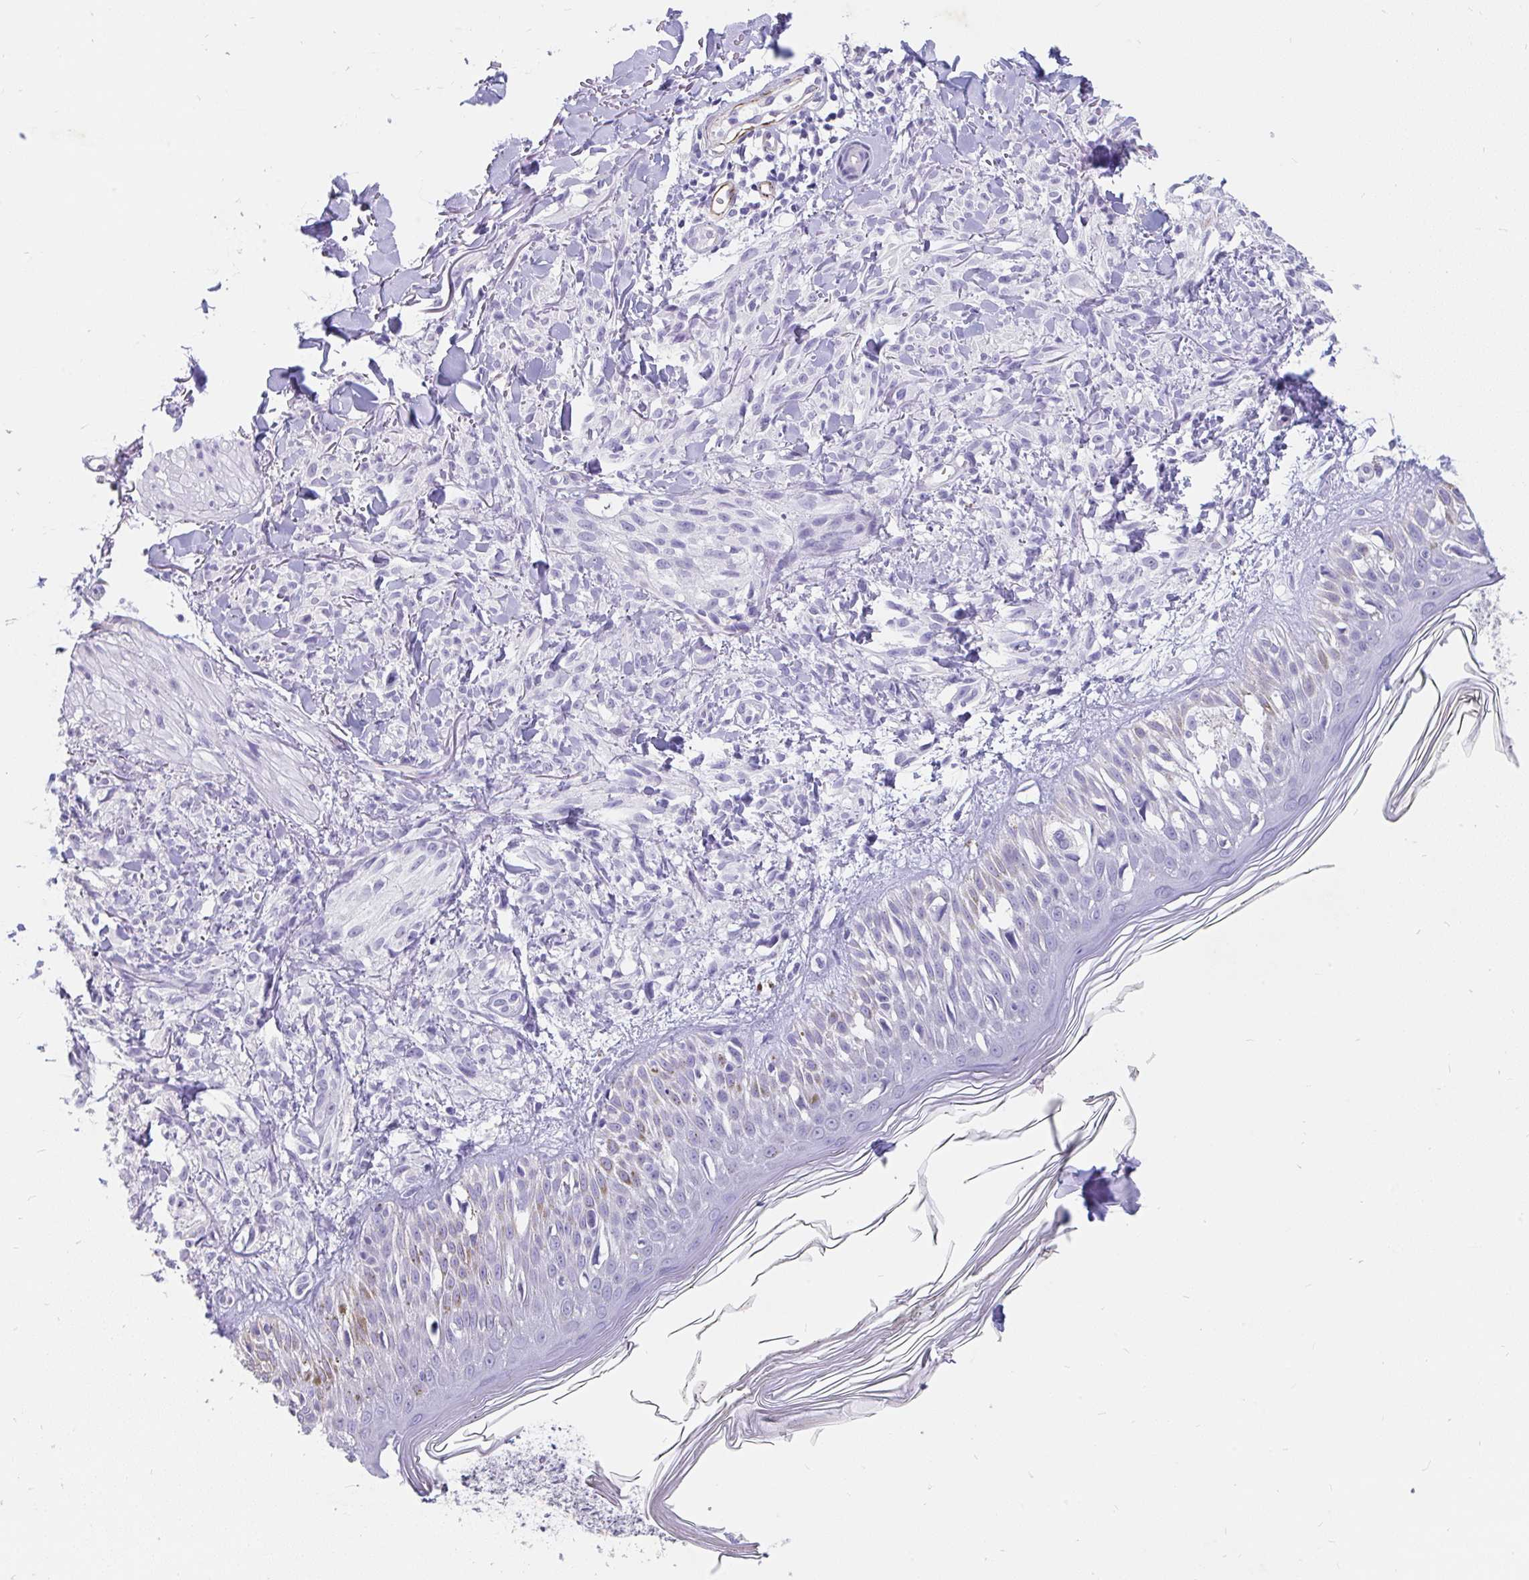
{"staining": {"intensity": "negative", "quantity": "none", "location": "none"}, "tissue": "melanoma", "cell_type": "Tumor cells", "image_type": "cancer", "snomed": [{"axis": "morphology", "description": "Malignant melanoma, NOS"}, {"axis": "topography", "description": "Skin of forearm"}], "caption": "There is no significant staining in tumor cells of malignant melanoma.", "gene": "EML5", "patient": {"sex": "female", "age": 65}}